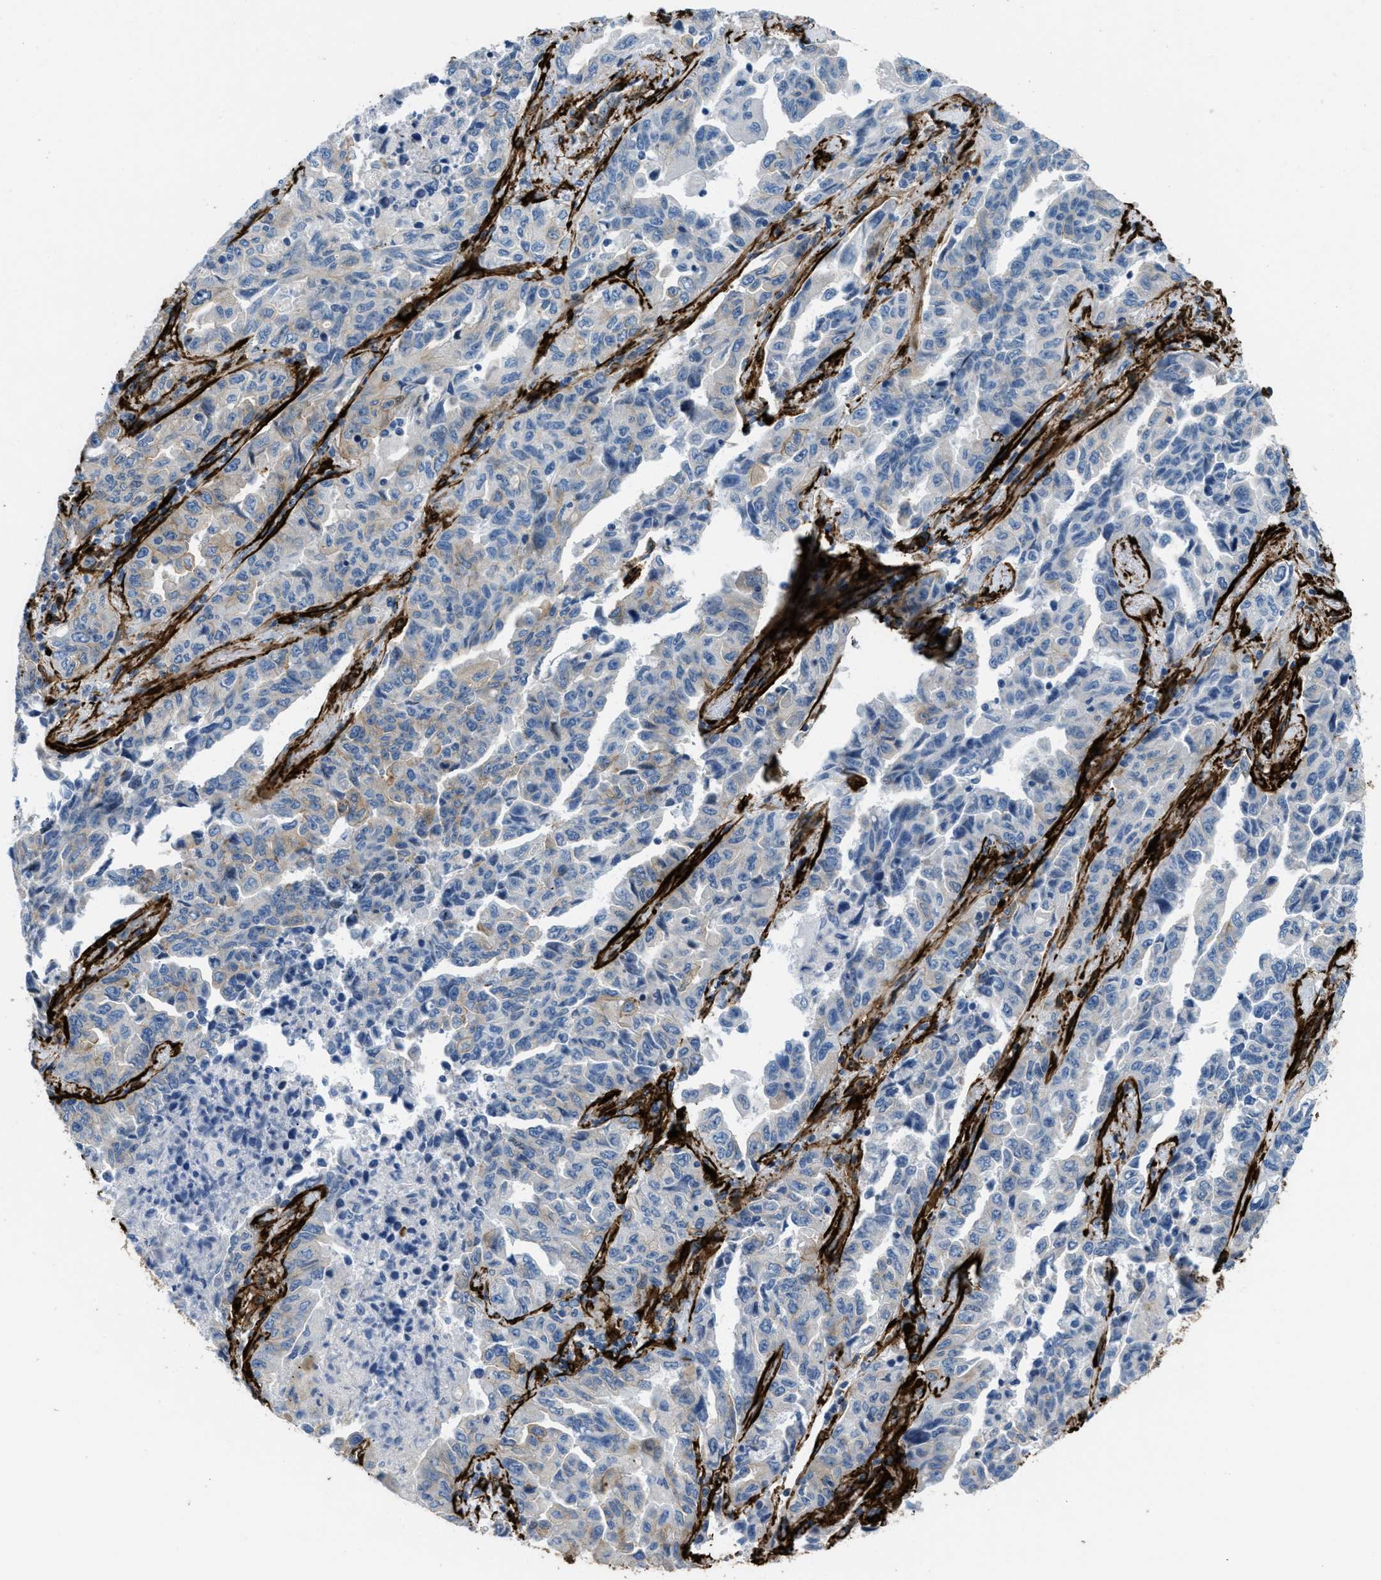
{"staining": {"intensity": "negative", "quantity": "none", "location": "none"}, "tissue": "lung cancer", "cell_type": "Tumor cells", "image_type": "cancer", "snomed": [{"axis": "morphology", "description": "Adenocarcinoma, NOS"}, {"axis": "topography", "description": "Lung"}], "caption": "An image of human lung cancer (adenocarcinoma) is negative for staining in tumor cells.", "gene": "CALD1", "patient": {"sex": "male", "age": 64}}